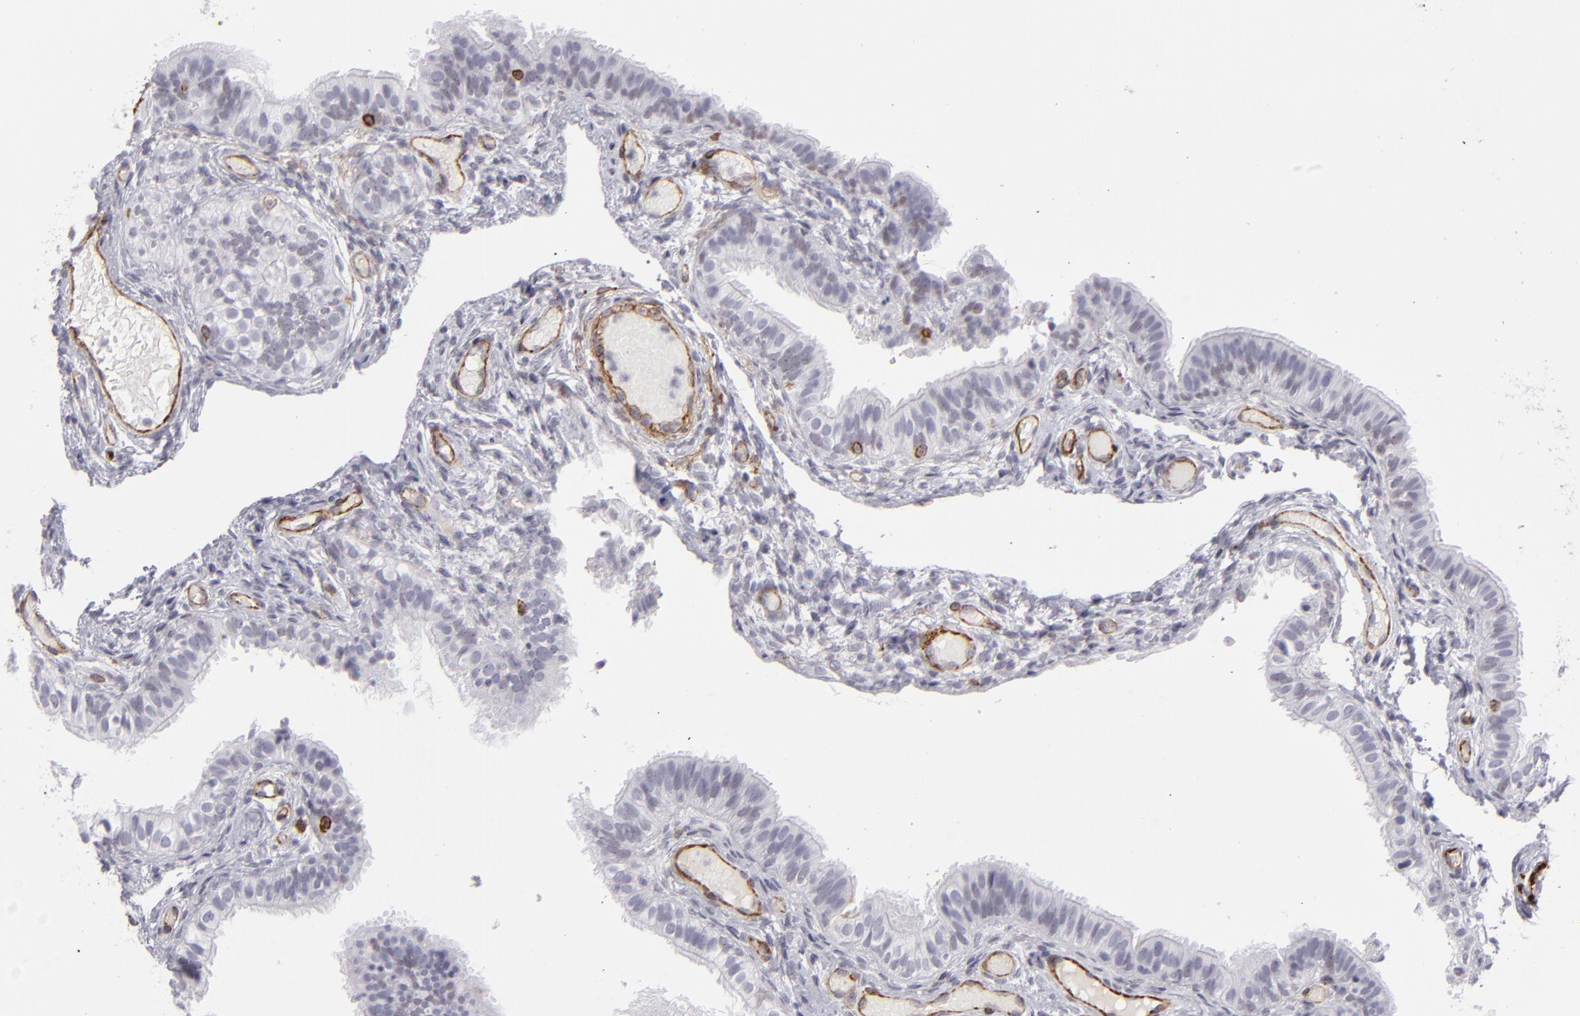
{"staining": {"intensity": "negative", "quantity": "none", "location": "none"}, "tissue": "fallopian tube", "cell_type": "Glandular cells", "image_type": "normal", "snomed": [{"axis": "morphology", "description": "Normal tissue, NOS"}, {"axis": "morphology", "description": "Dermoid, NOS"}, {"axis": "topography", "description": "Fallopian tube"}], "caption": "IHC image of normal fallopian tube stained for a protein (brown), which displays no positivity in glandular cells. (IHC, brightfield microscopy, high magnification).", "gene": "MCAM", "patient": {"sex": "female", "age": 33}}